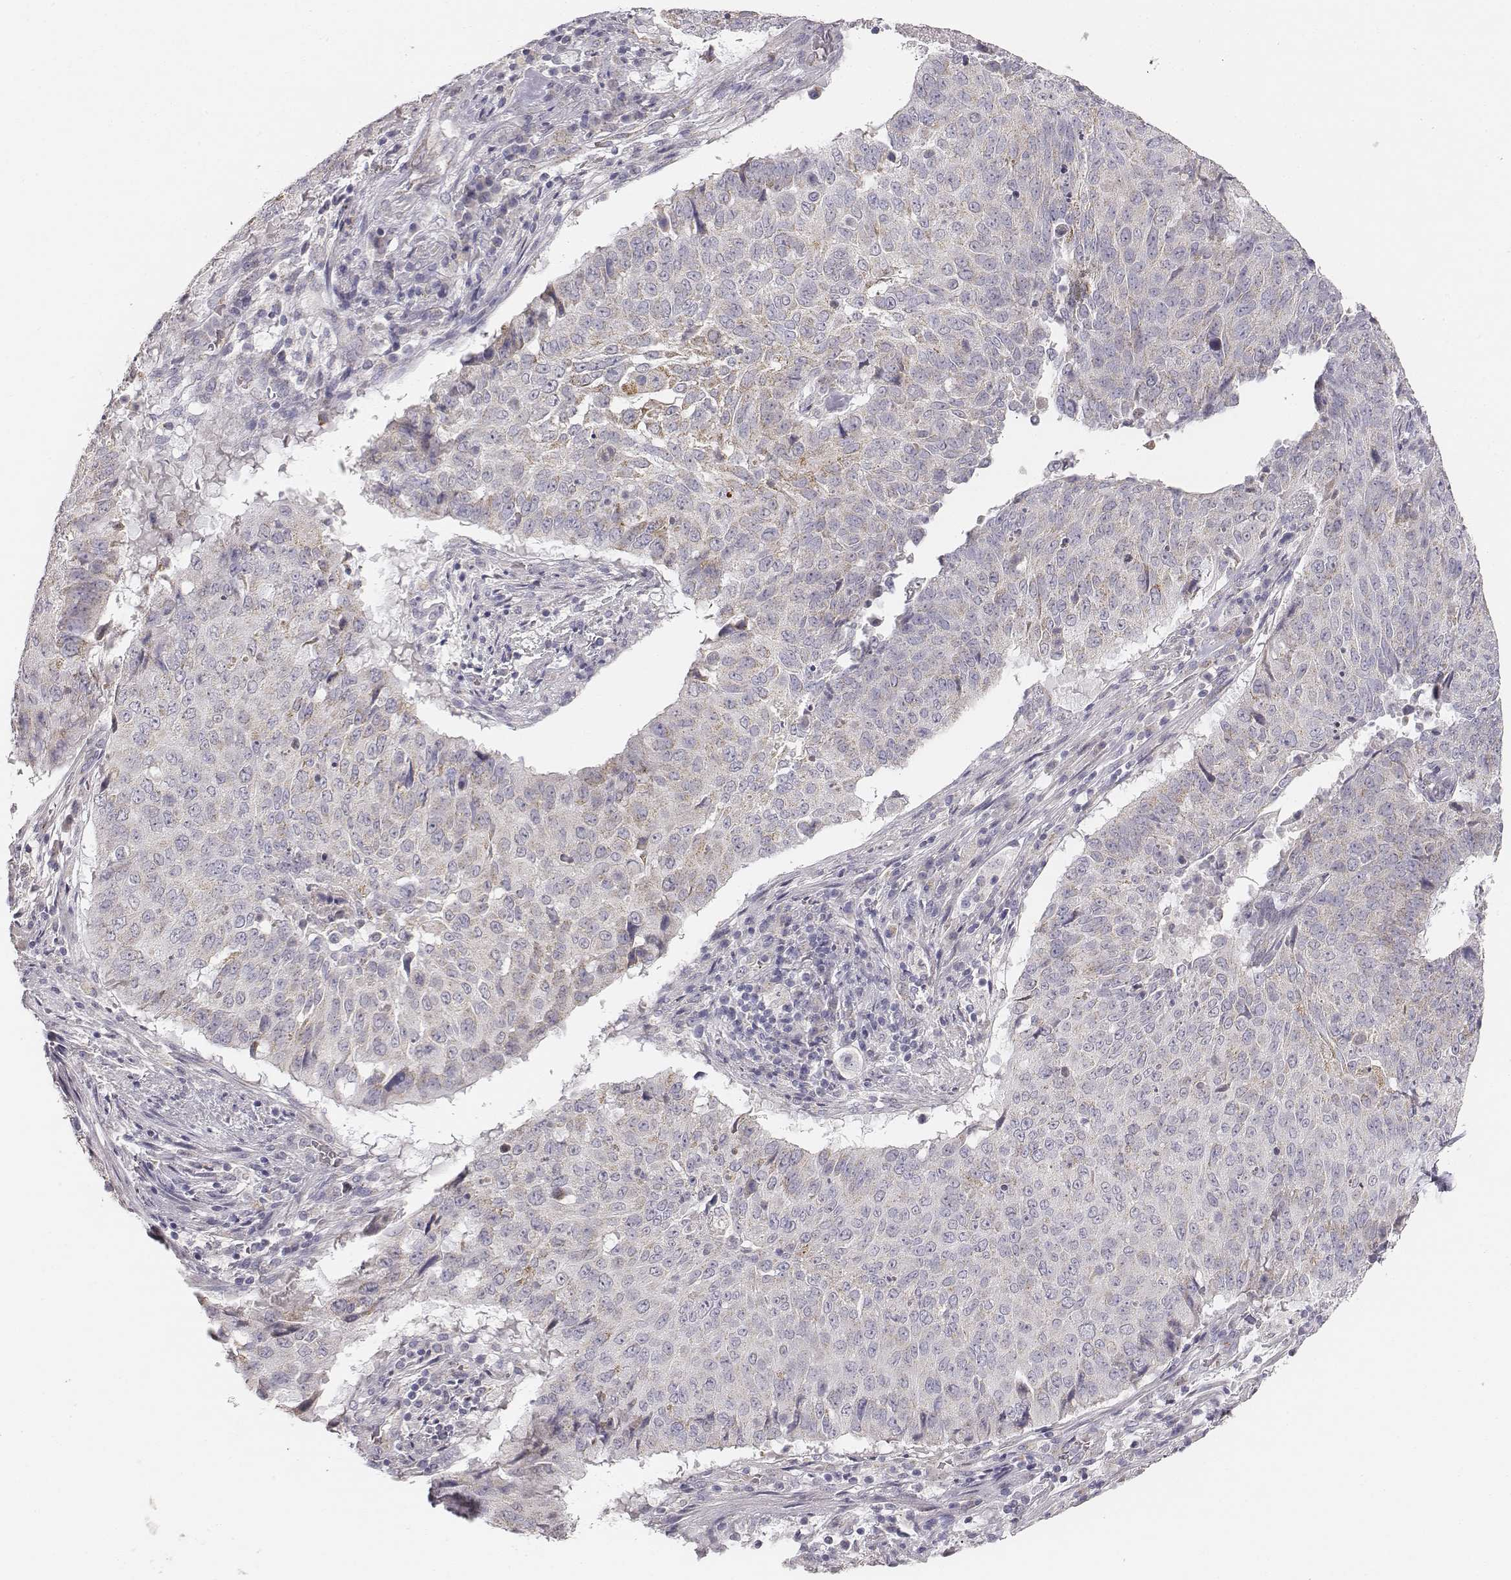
{"staining": {"intensity": "weak", "quantity": "<25%", "location": "cytoplasmic/membranous"}, "tissue": "lung cancer", "cell_type": "Tumor cells", "image_type": "cancer", "snomed": [{"axis": "morphology", "description": "Normal tissue, NOS"}, {"axis": "morphology", "description": "Squamous cell carcinoma, NOS"}, {"axis": "topography", "description": "Bronchus"}, {"axis": "topography", "description": "Lung"}], "caption": "Immunohistochemistry (IHC) histopathology image of neoplastic tissue: human lung squamous cell carcinoma stained with DAB (3,3'-diaminobenzidine) reveals no significant protein expression in tumor cells.", "gene": "ABCD3", "patient": {"sex": "male", "age": 64}}